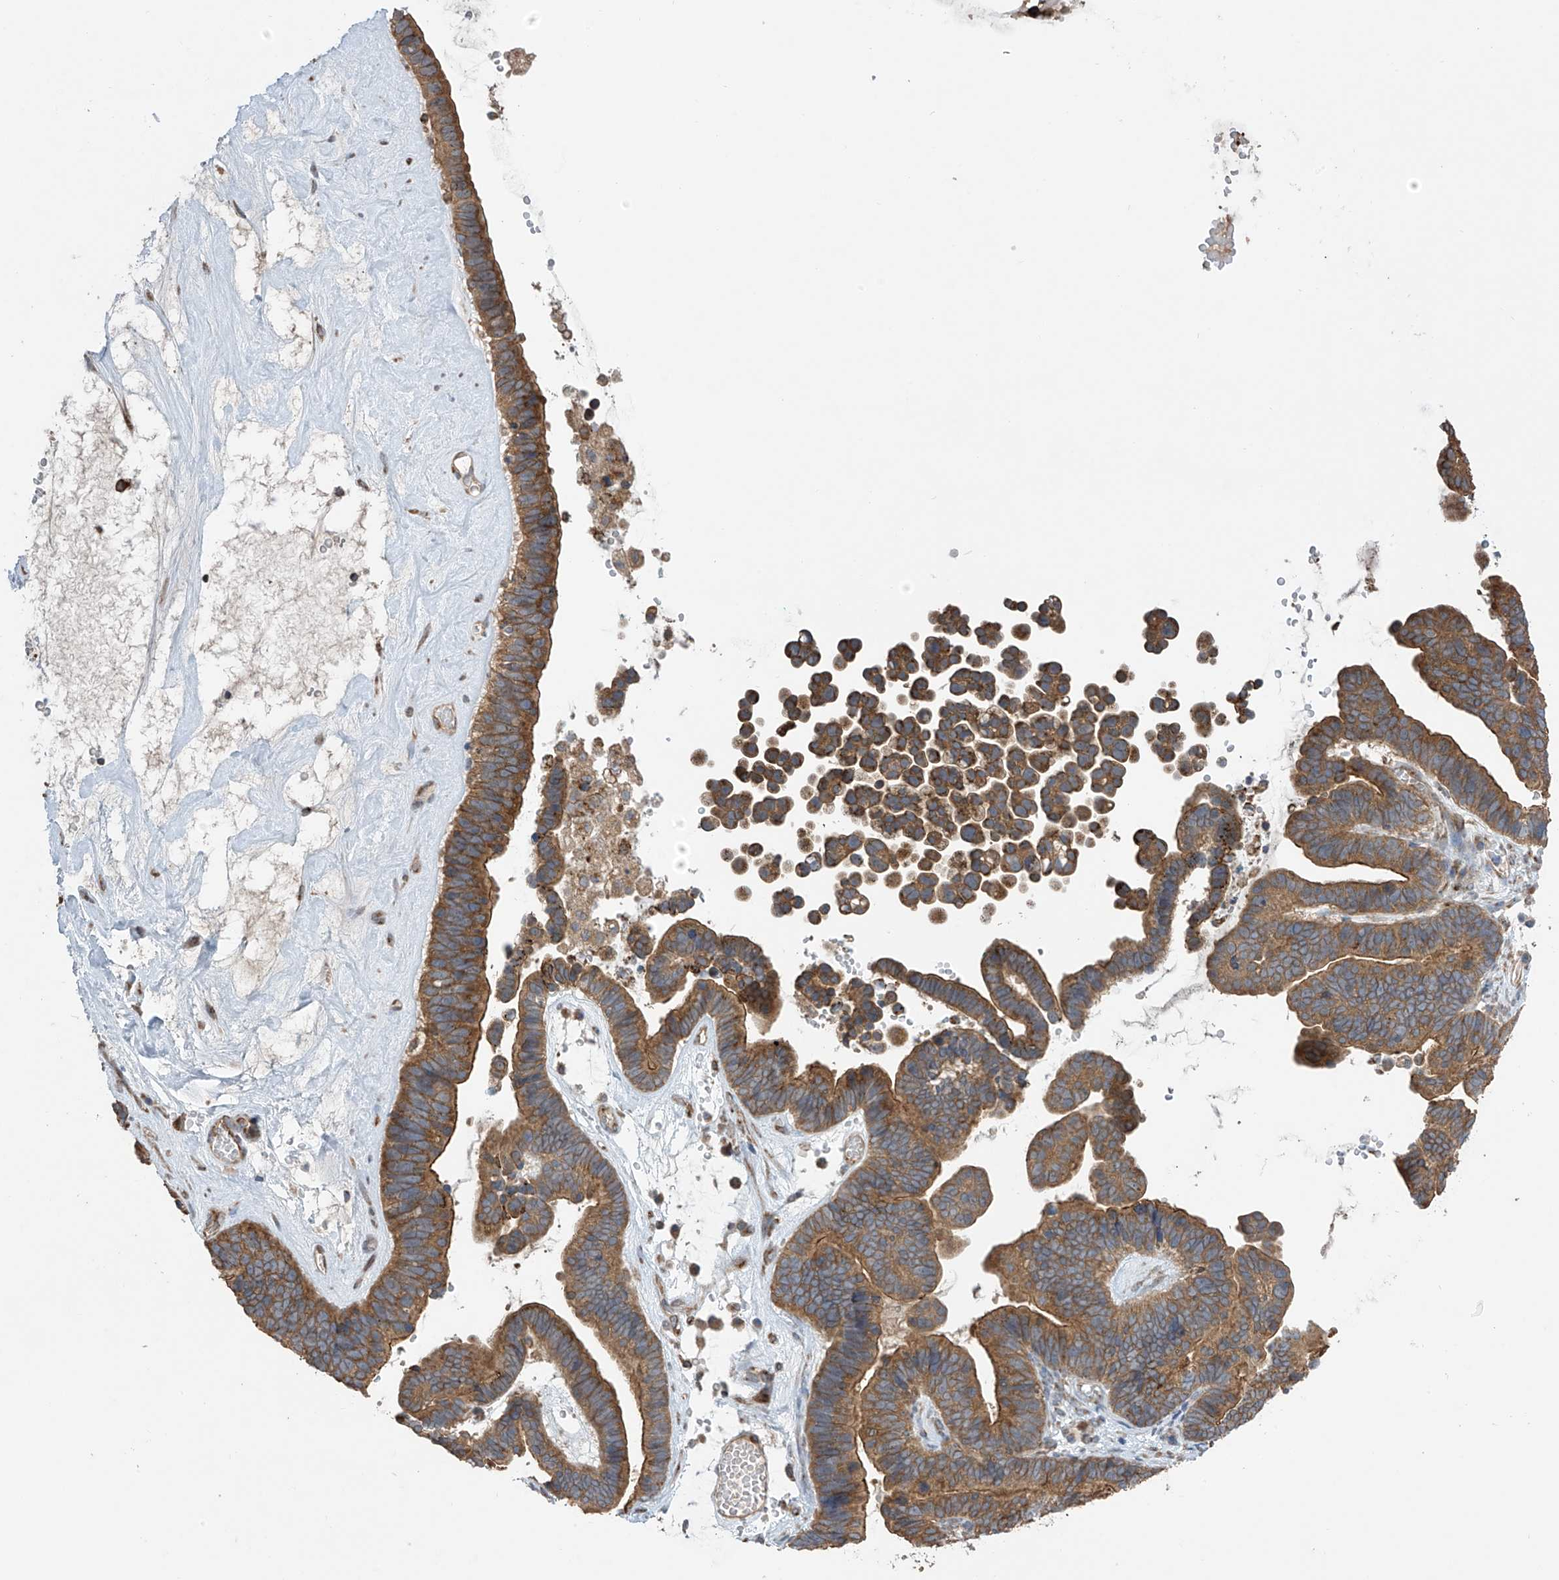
{"staining": {"intensity": "moderate", "quantity": ">75%", "location": "cytoplasmic/membranous"}, "tissue": "ovarian cancer", "cell_type": "Tumor cells", "image_type": "cancer", "snomed": [{"axis": "morphology", "description": "Cystadenocarcinoma, serous, NOS"}, {"axis": "topography", "description": "Ovary"}], "caption": "This histopathology image shows immunohistochemistry (IHC) staining of human ovarian cancer, with medium moderate cytoplasmic/membranous positivity in approximately >75% of tumor cells.", "gene": "PNPT1", "patient": {"sex": "female", "age": 56}}